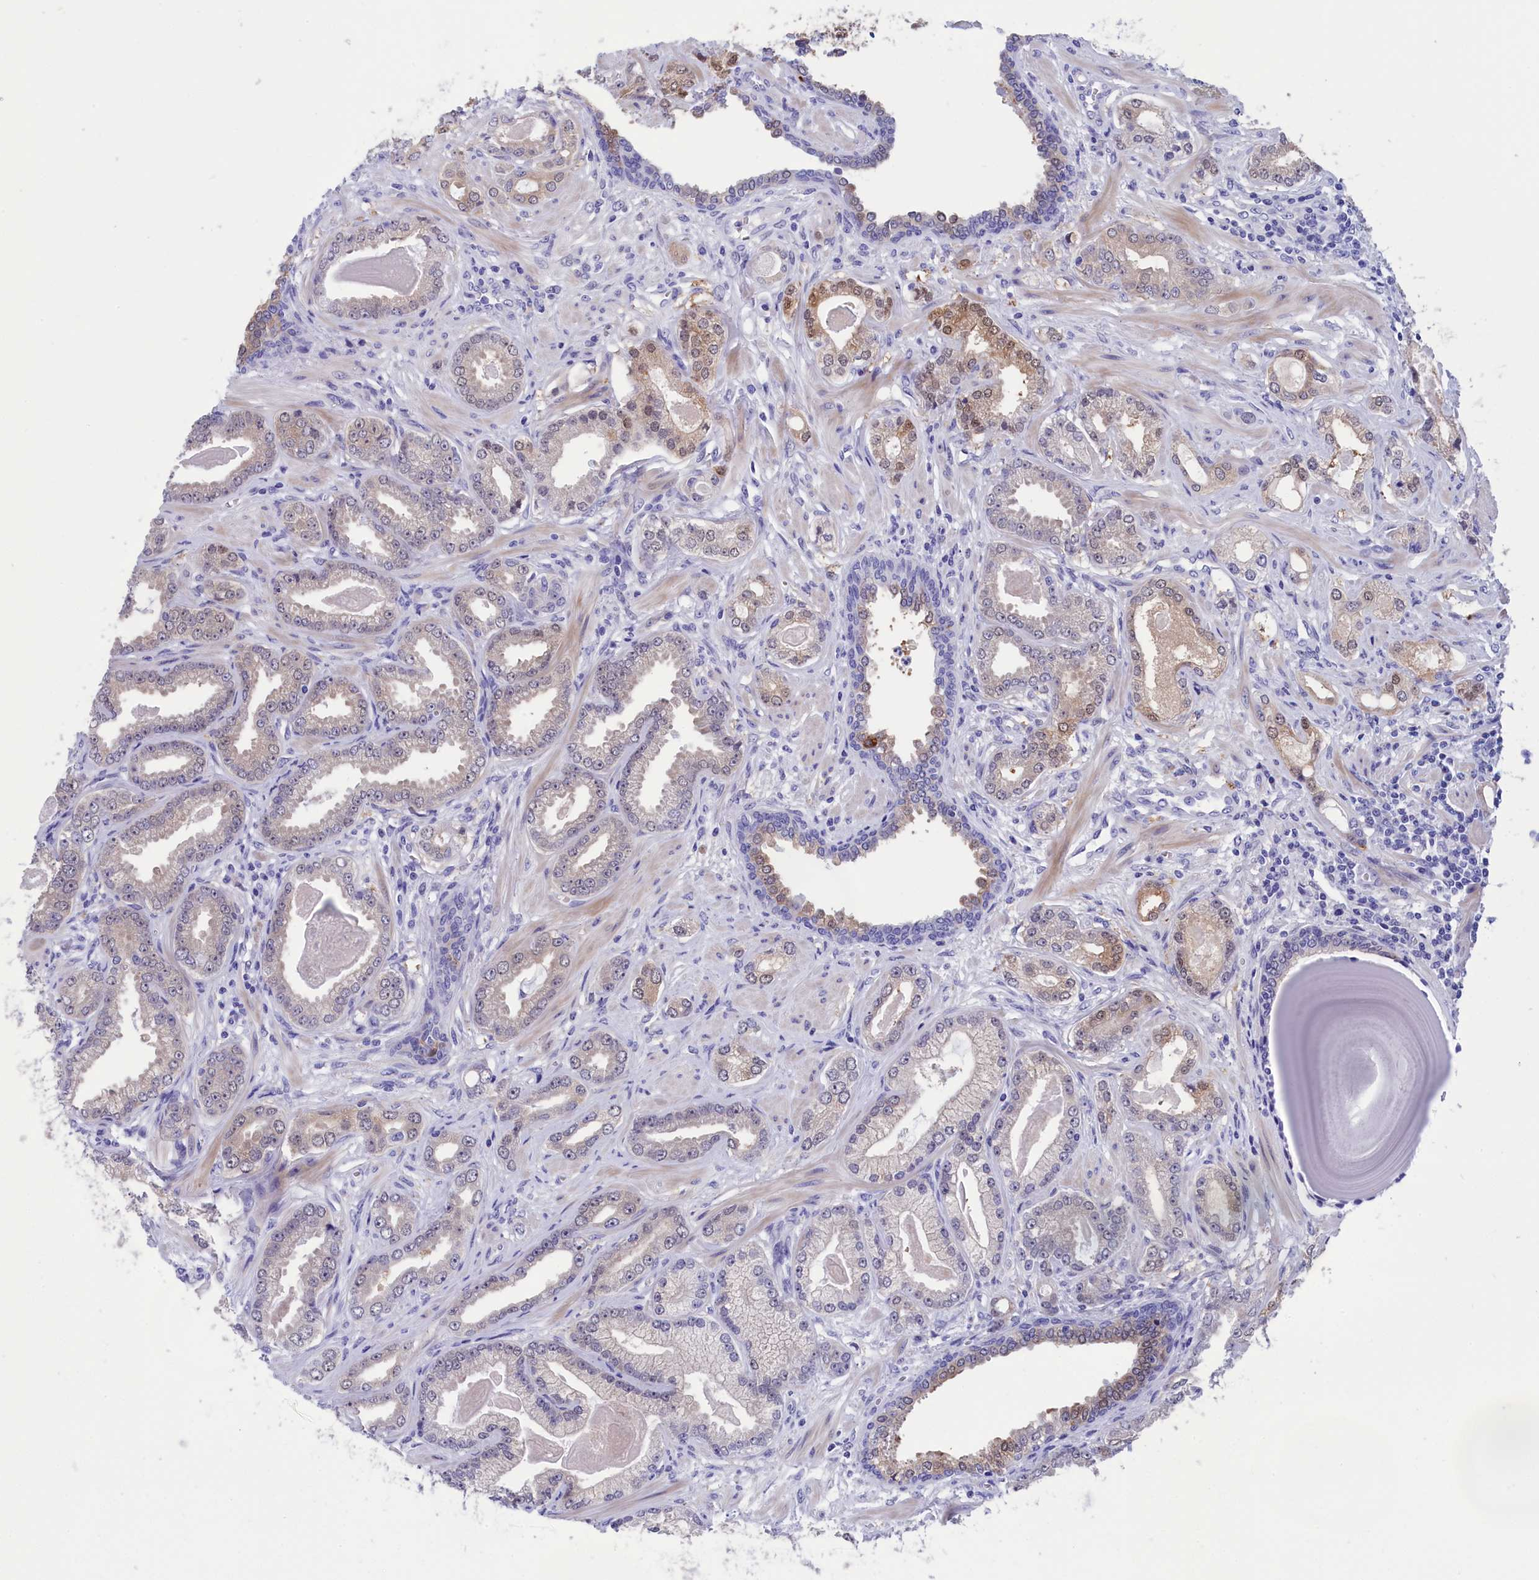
{"staining": {"intensity": "moderate", "quantity": "<25%", "location": "cytoplasmic/membranous,nuclear"}, "tissue": "prostate cancer", "cell_type": "Tumor cells", "image_type": "cancer", "snomed": [{"axis": "morphology", "description": "Adenocarcinoma, Low grade"}, {"axis": "topography", "description": "Prostate"}], "caption": "Human adenocarcinoma (low-grade) (prostate) stained for a protein (brown) reveals moderate cytoplasmic/membranous and nuclear positive positivity in approximately <25% of tumor cells.", "gene": "VPS35L", "patient": {"sex": "male", "age": 64}}